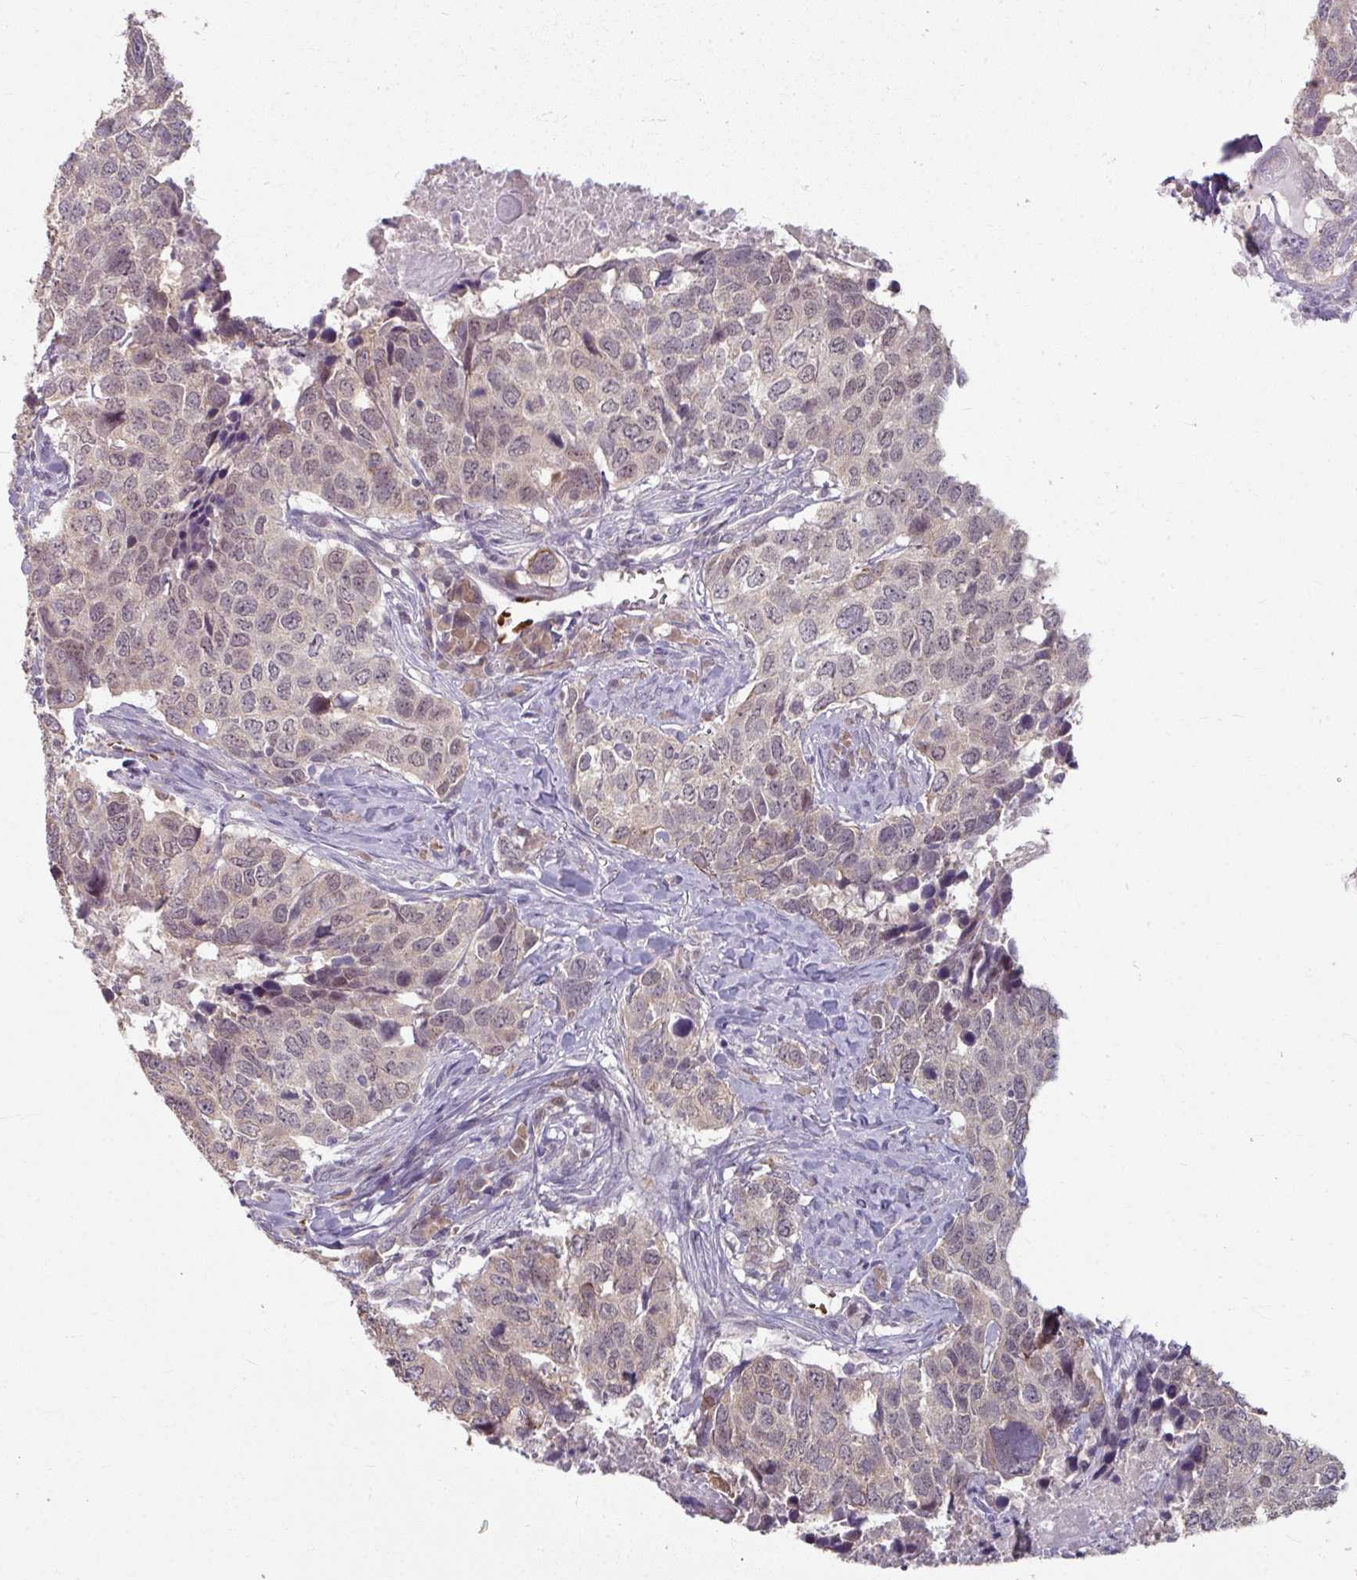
{"staining": {"intensity": "weak", "quantity": ">75%", "location": "cytoplasmic/membranous,nuclear"}, "tissue": "head and neck cancer", "cell_type": "Tumor cells", "image_type": "cancer", "snomed": [{"axis": "morphology", "description": "Normal tissue, NOS"}, {"axis": "morphology", "description": "Squamous cell carcinoma, NOS"}, {"axis": "topography", "description": "Skeletal muscle"}, {"axis": "topography", "description": "Vascular tissue"}, {"axis": "topography", "description": "Peripheral nerve tissue"}, {"axis": "topography", "description": "Head-Neck"}], "caption": "The immunohistochemical stain shows weak cytoplasmic/membranous and nuclear expression in tumor cells of head and neck squamous cell carcinoma tissue.", "gene": "KMT5C", "patient": {"sex": "male", "age": 66}}